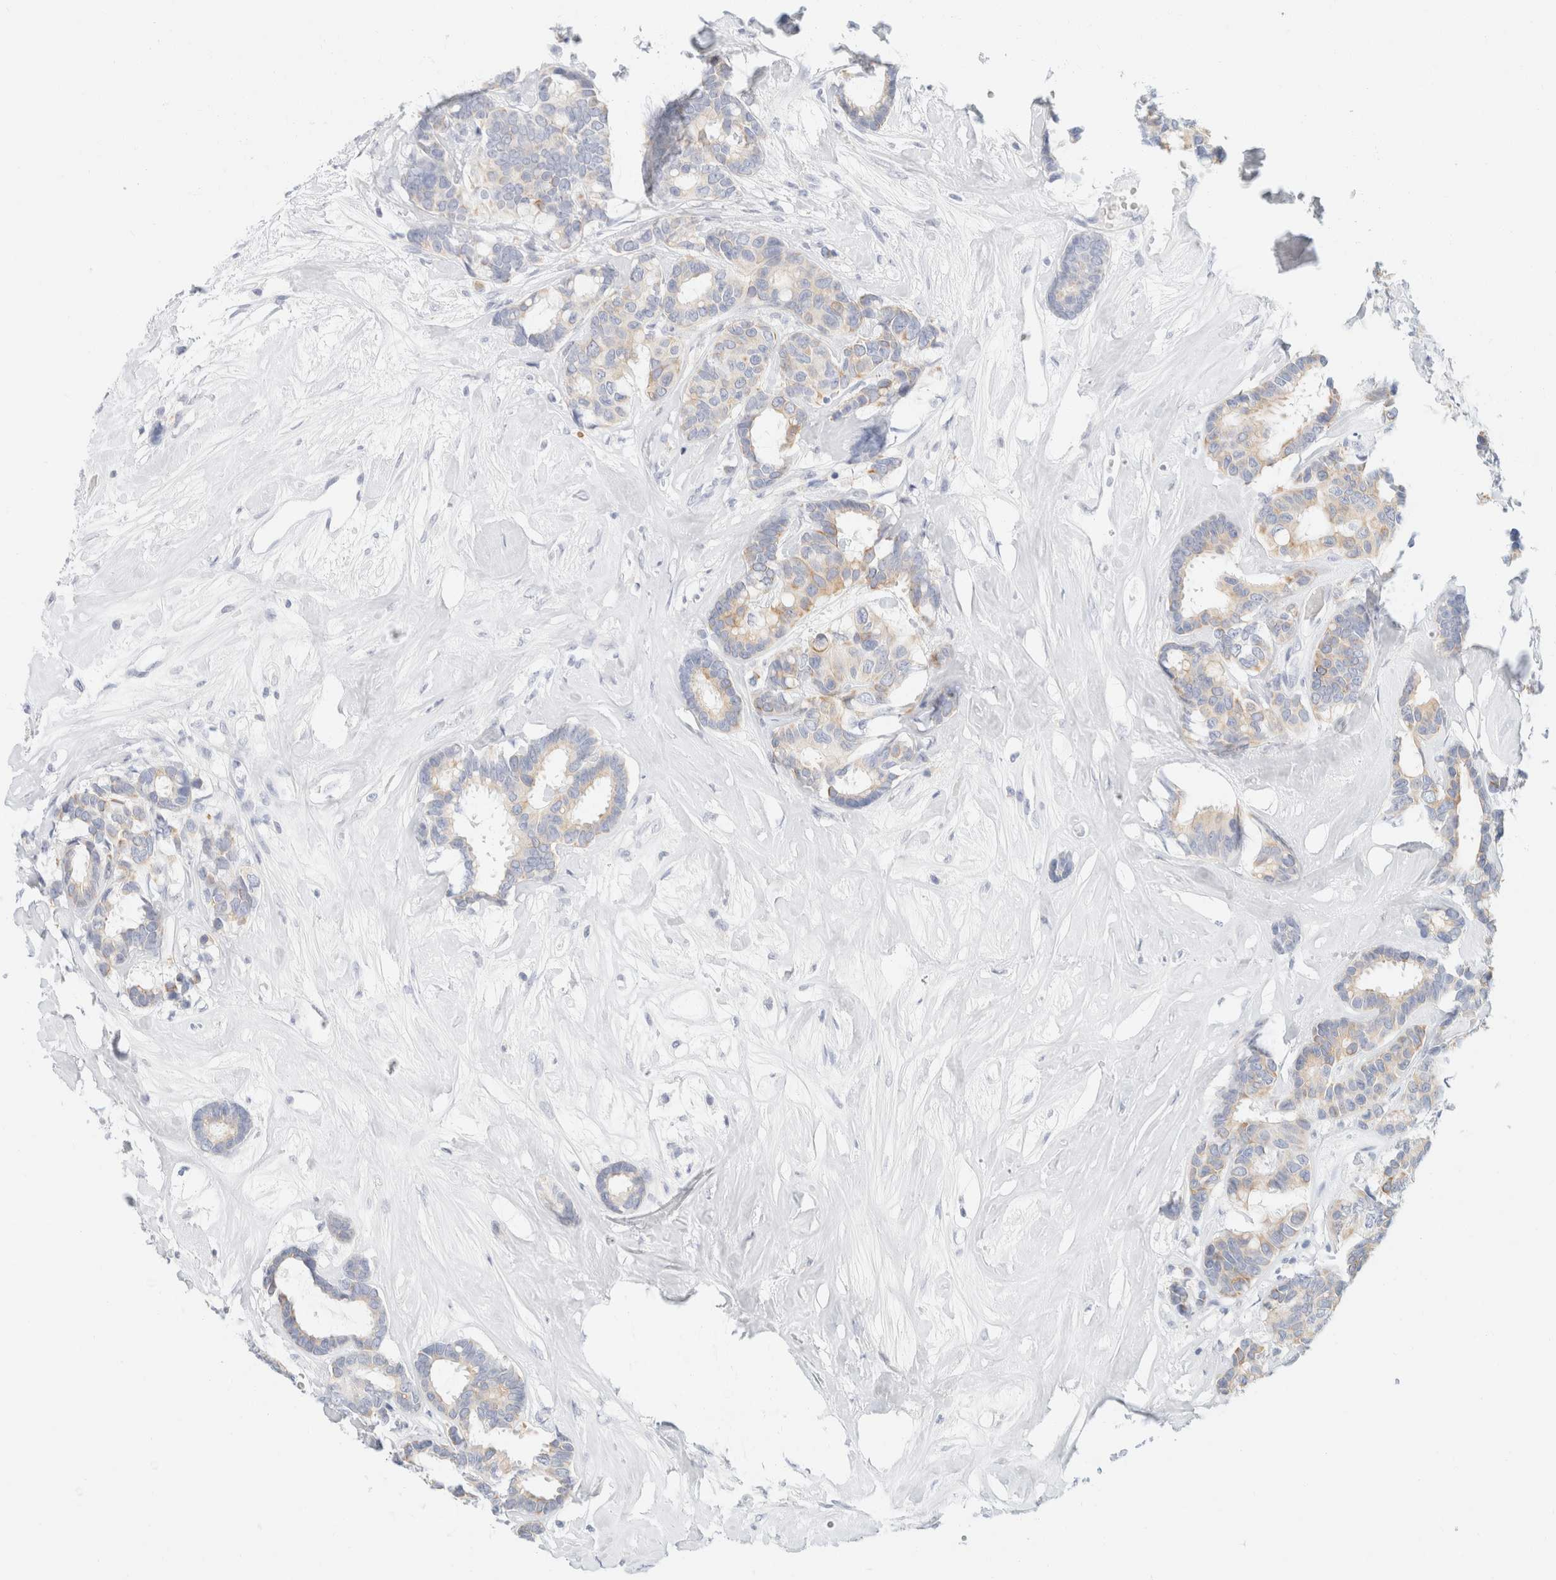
{"staining": {"intensity": "weak", "quantity": ">75%", "location": "cytoplasmic/membranous"}, "tissue": "breast cancer", "cell_type": "Tumor cells", "image_type": "cancer", "snomed": [{"axis": "morphology", "description": "Duct carcinoma"}, {"axis": "topography", "description": "Breast"}], "caption": "A high-resolution histopathology image shows immunohistochemistry staining of breast cancer, which reveals weak cytoplasmic/membranous staining in about >75% of tumor cells.", "gene": "KRT20", "patient": {"sex": "female", "age": 87}}